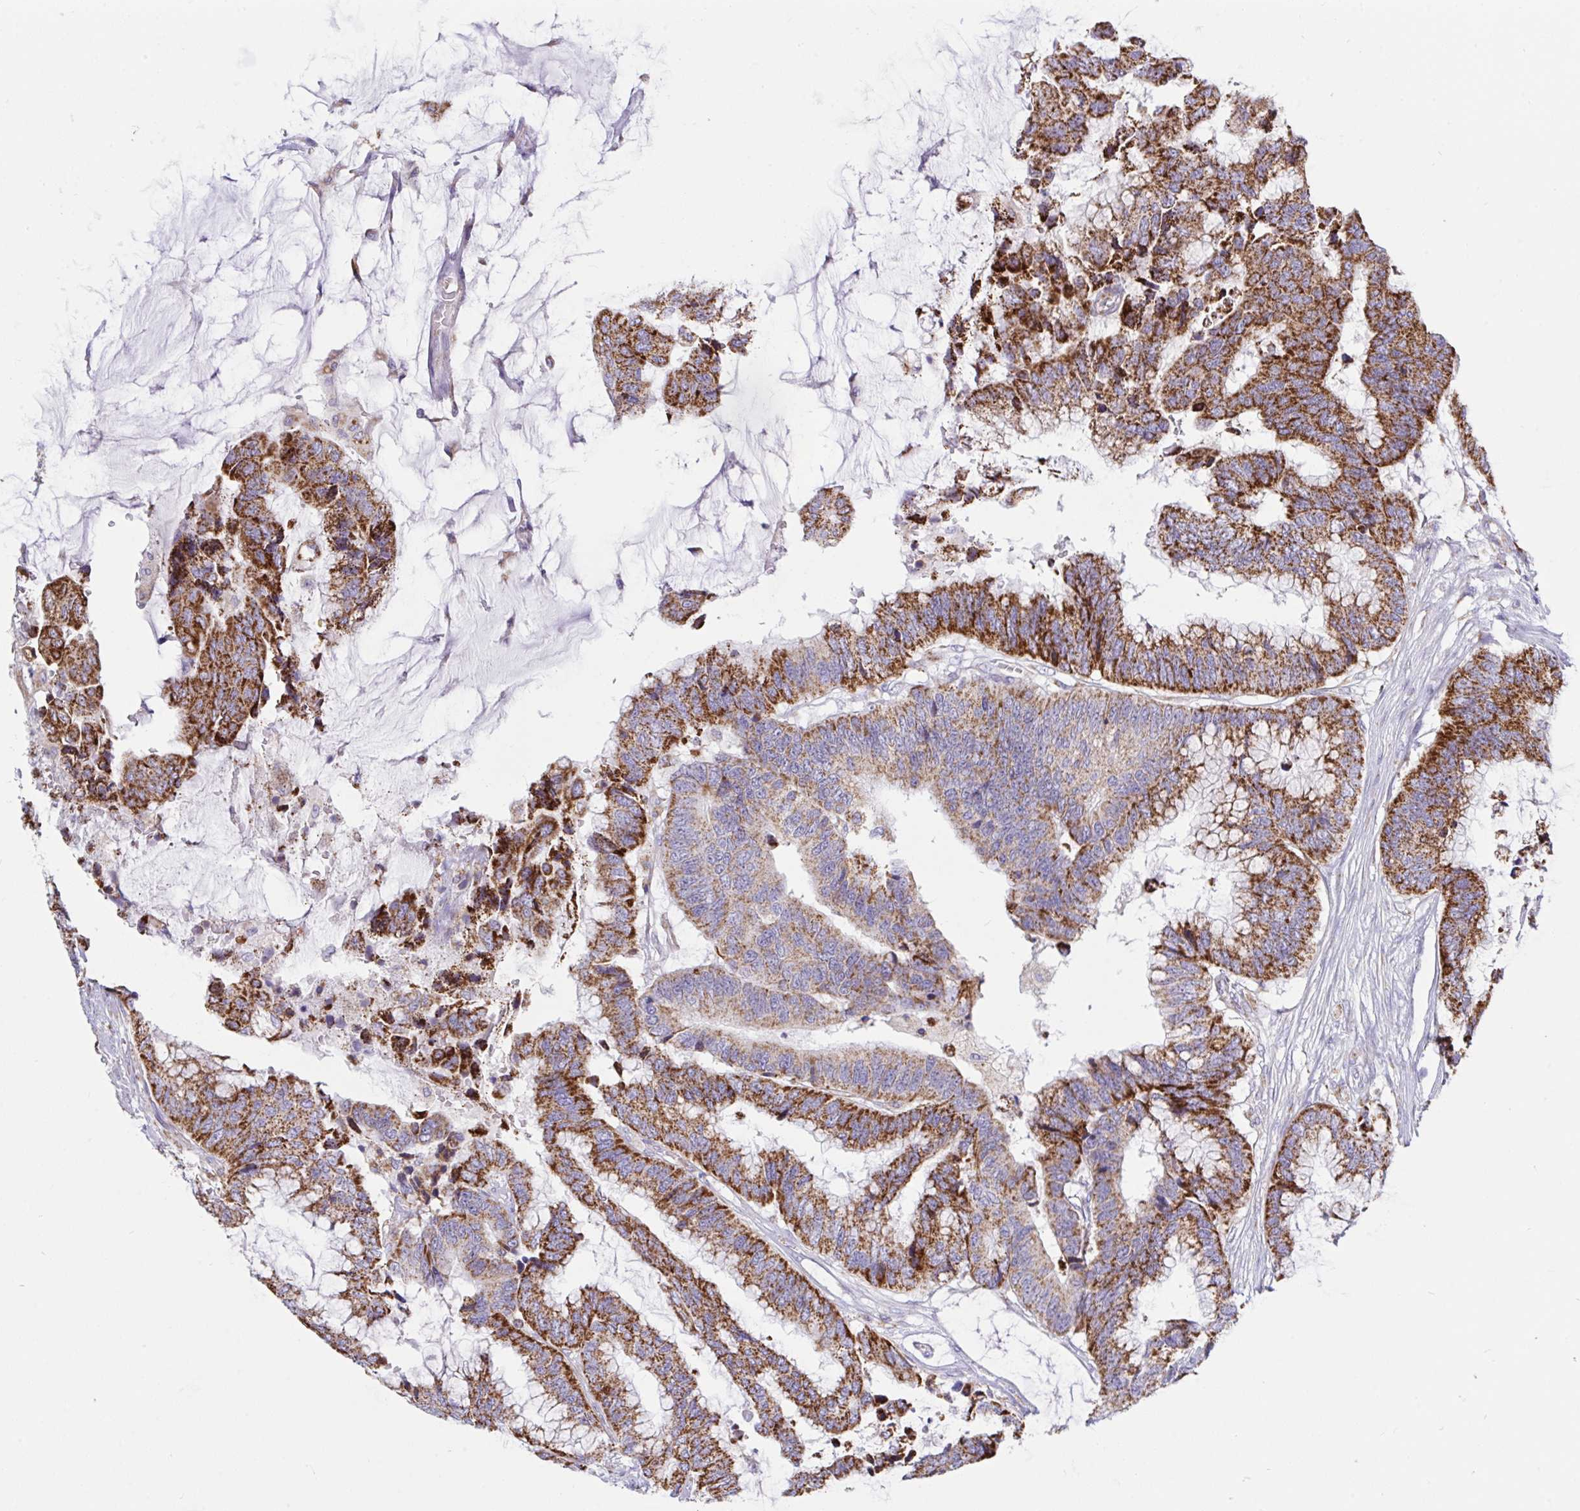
{"staining": {"intensity": "strong", "quantity": ">75%", "location": "cytoplasmic/membranous"}, "tissue": "colorectal cancer", "cell_type": "Tumor cells", "image_type": "cancer", "snomed": [{"axis": "morphology", "description": "Adenocarcinoma, NOS"}, {"axis": "topography", "description": "Rectum"}], "caption": "Immunohistochemical staining of adenocarcinoma (colorectal) shows high levels of strong cytoplasmic/membranous protein expression in approximately >75% of tumor cells.", "gene": "HSPE1", "patient": {"sex": "female", "age": 59}}